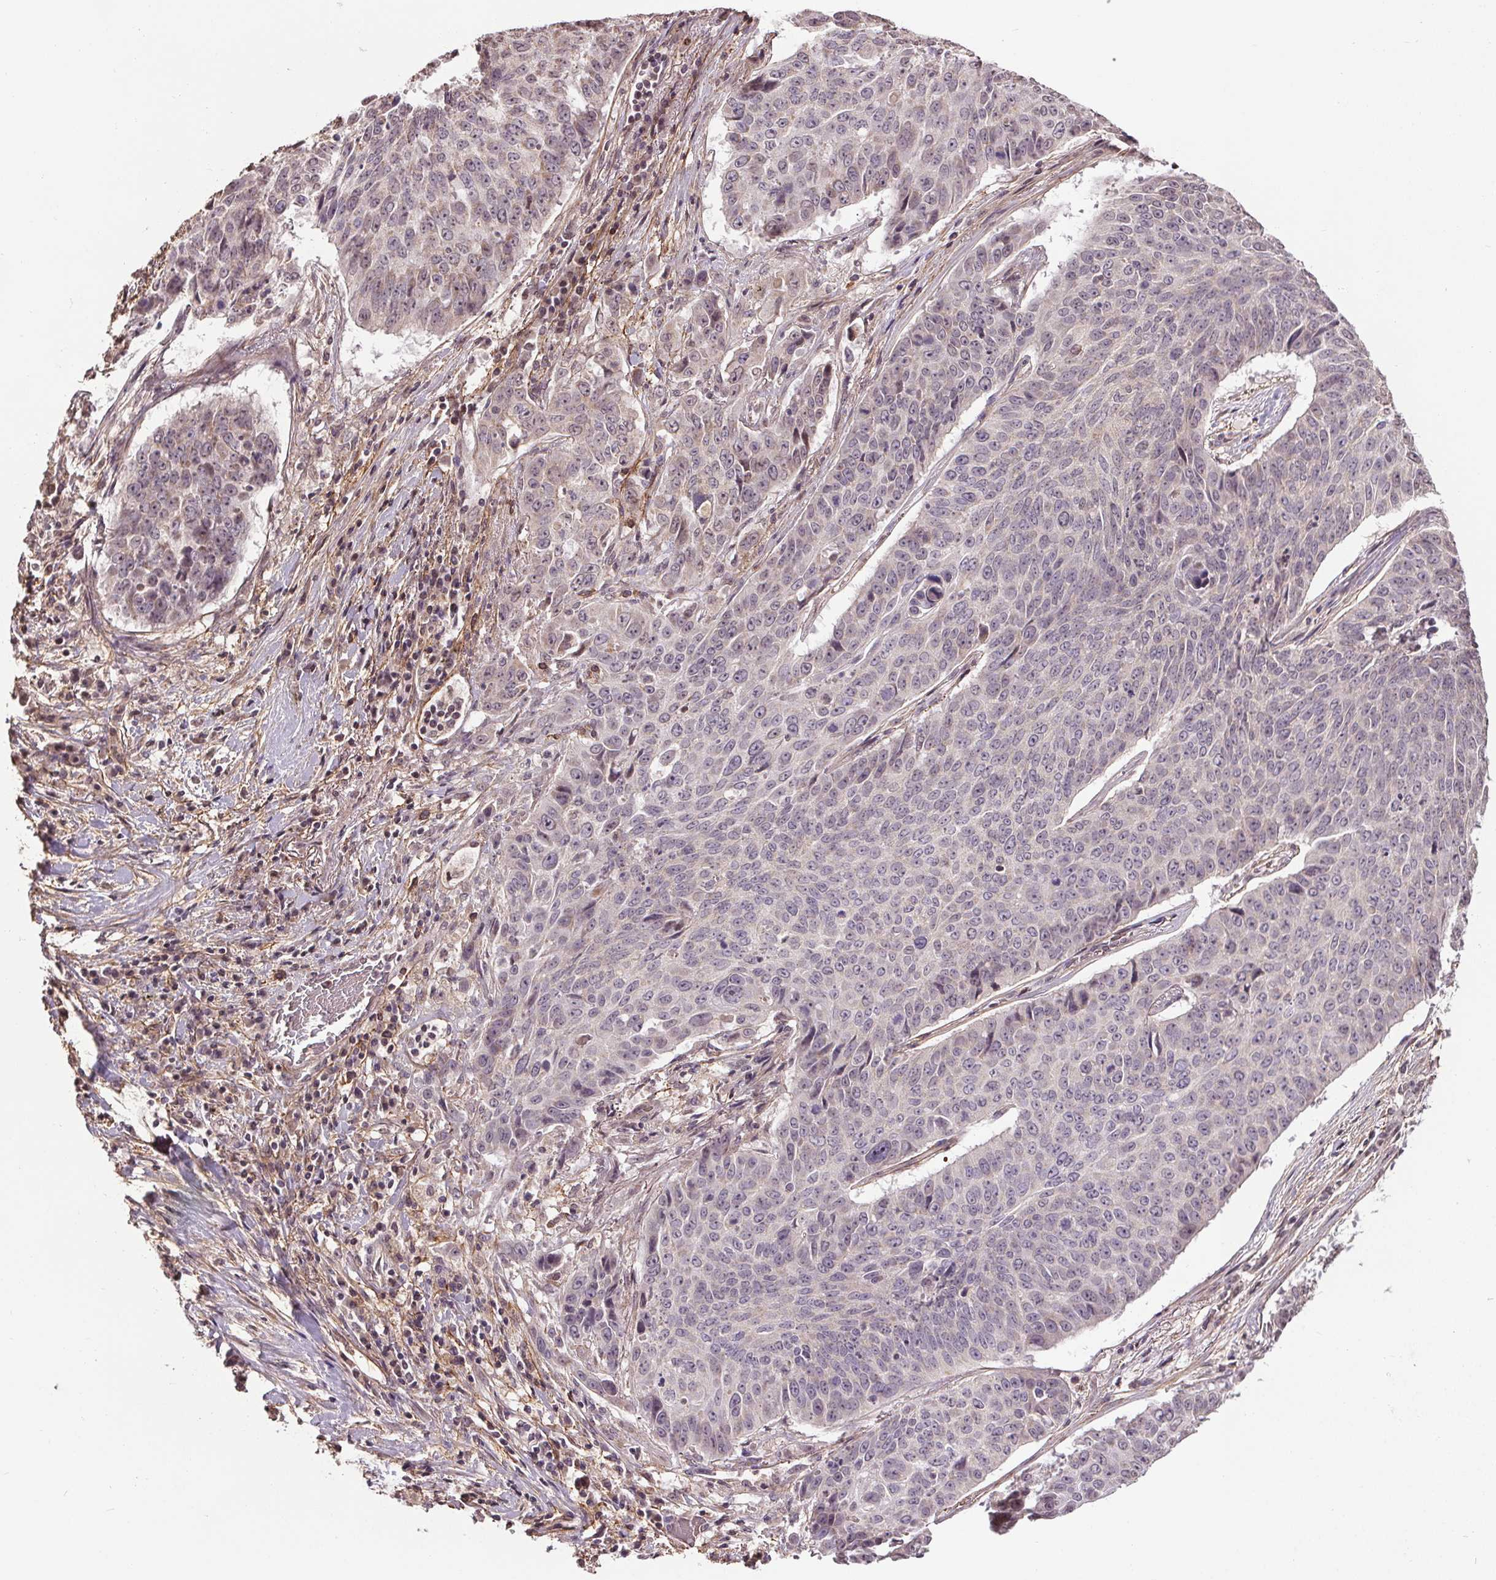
{"staining": {"intensity": "negative", "quantity": "none", "location": "none"}, "tissue": "lung cancer", "cell_type": "Tumor cells", "image_type": "cancer", "snomed": [{"axis": "morphology", "description": "Normal tissue, NOS"}, {"axis": "morphology", "description": "Squamous cell carcinoma, NOS"}, {"axis": "topography", "description": "Bronchus"}, {"axis": "topography", "description": "Lung"}], "caption": "Tumor cells are negative for protein expression in human lung cancer. (Stains: DAB (3,3'-diaminobenzidine) immunohistochemistry with hematoxylin counter stain, Microscopy: brightfield microscopy at high magnification).", "gene": "KIAA0232", "patient": {"sex": "male", "age": 64}}